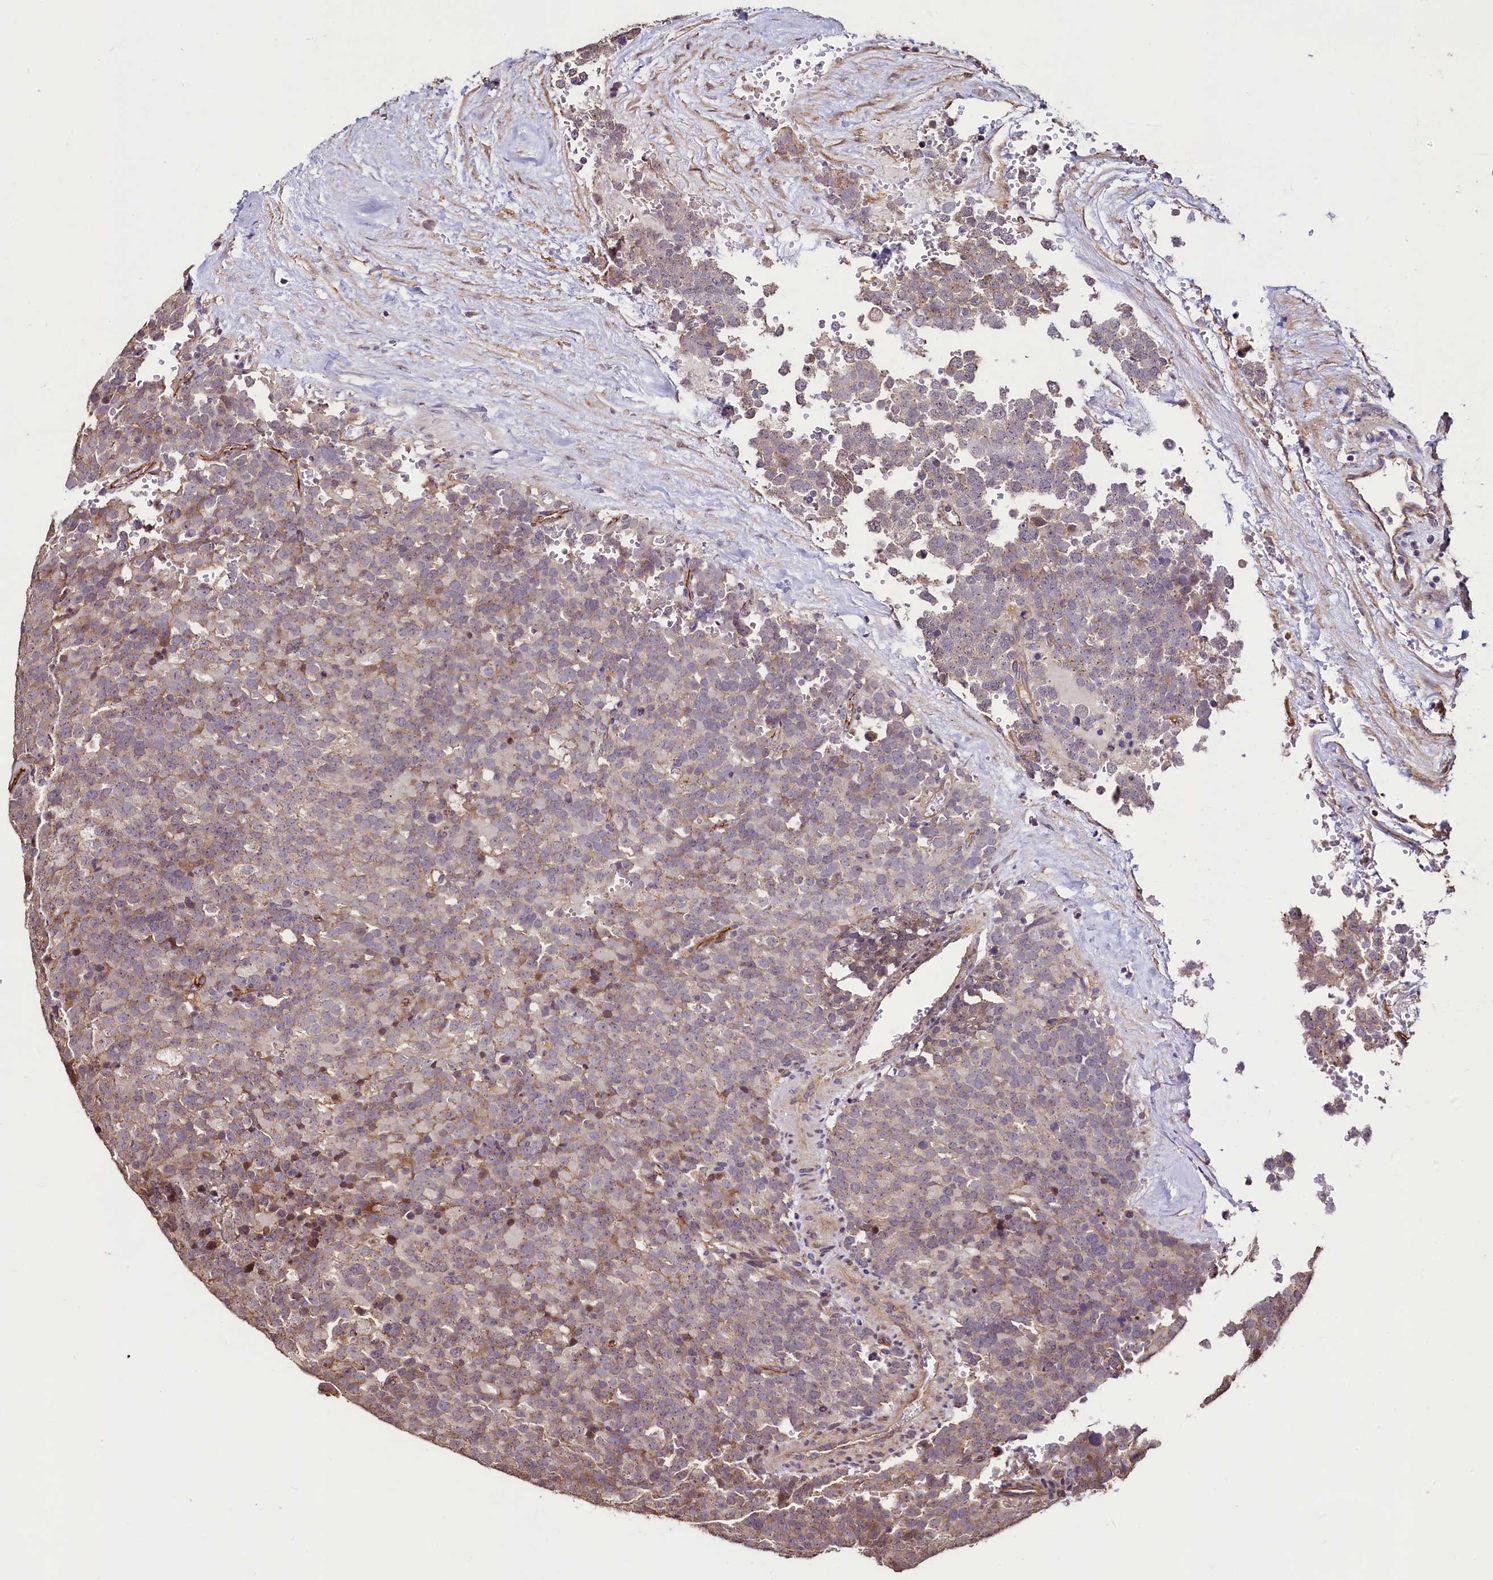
{"staining": {"intensity": "weak", "quantity": "<25%", "location": "cytoplasmic/membranous"}, "tissue": "testis cancer", "cell_type": "Tumor cells", "image_type": "cancer", "snomed": [{"axis": "morphology", "description": "Seminoma, NOS"}, {"axis": "topography", "description": "Testis"}], "caption": "An image of testis cancer (seminoma) stained for a protein exhibits no brown staining in tumor cells.", "gene": "PALM", "patient": {"sex": "male", "age": 71}}